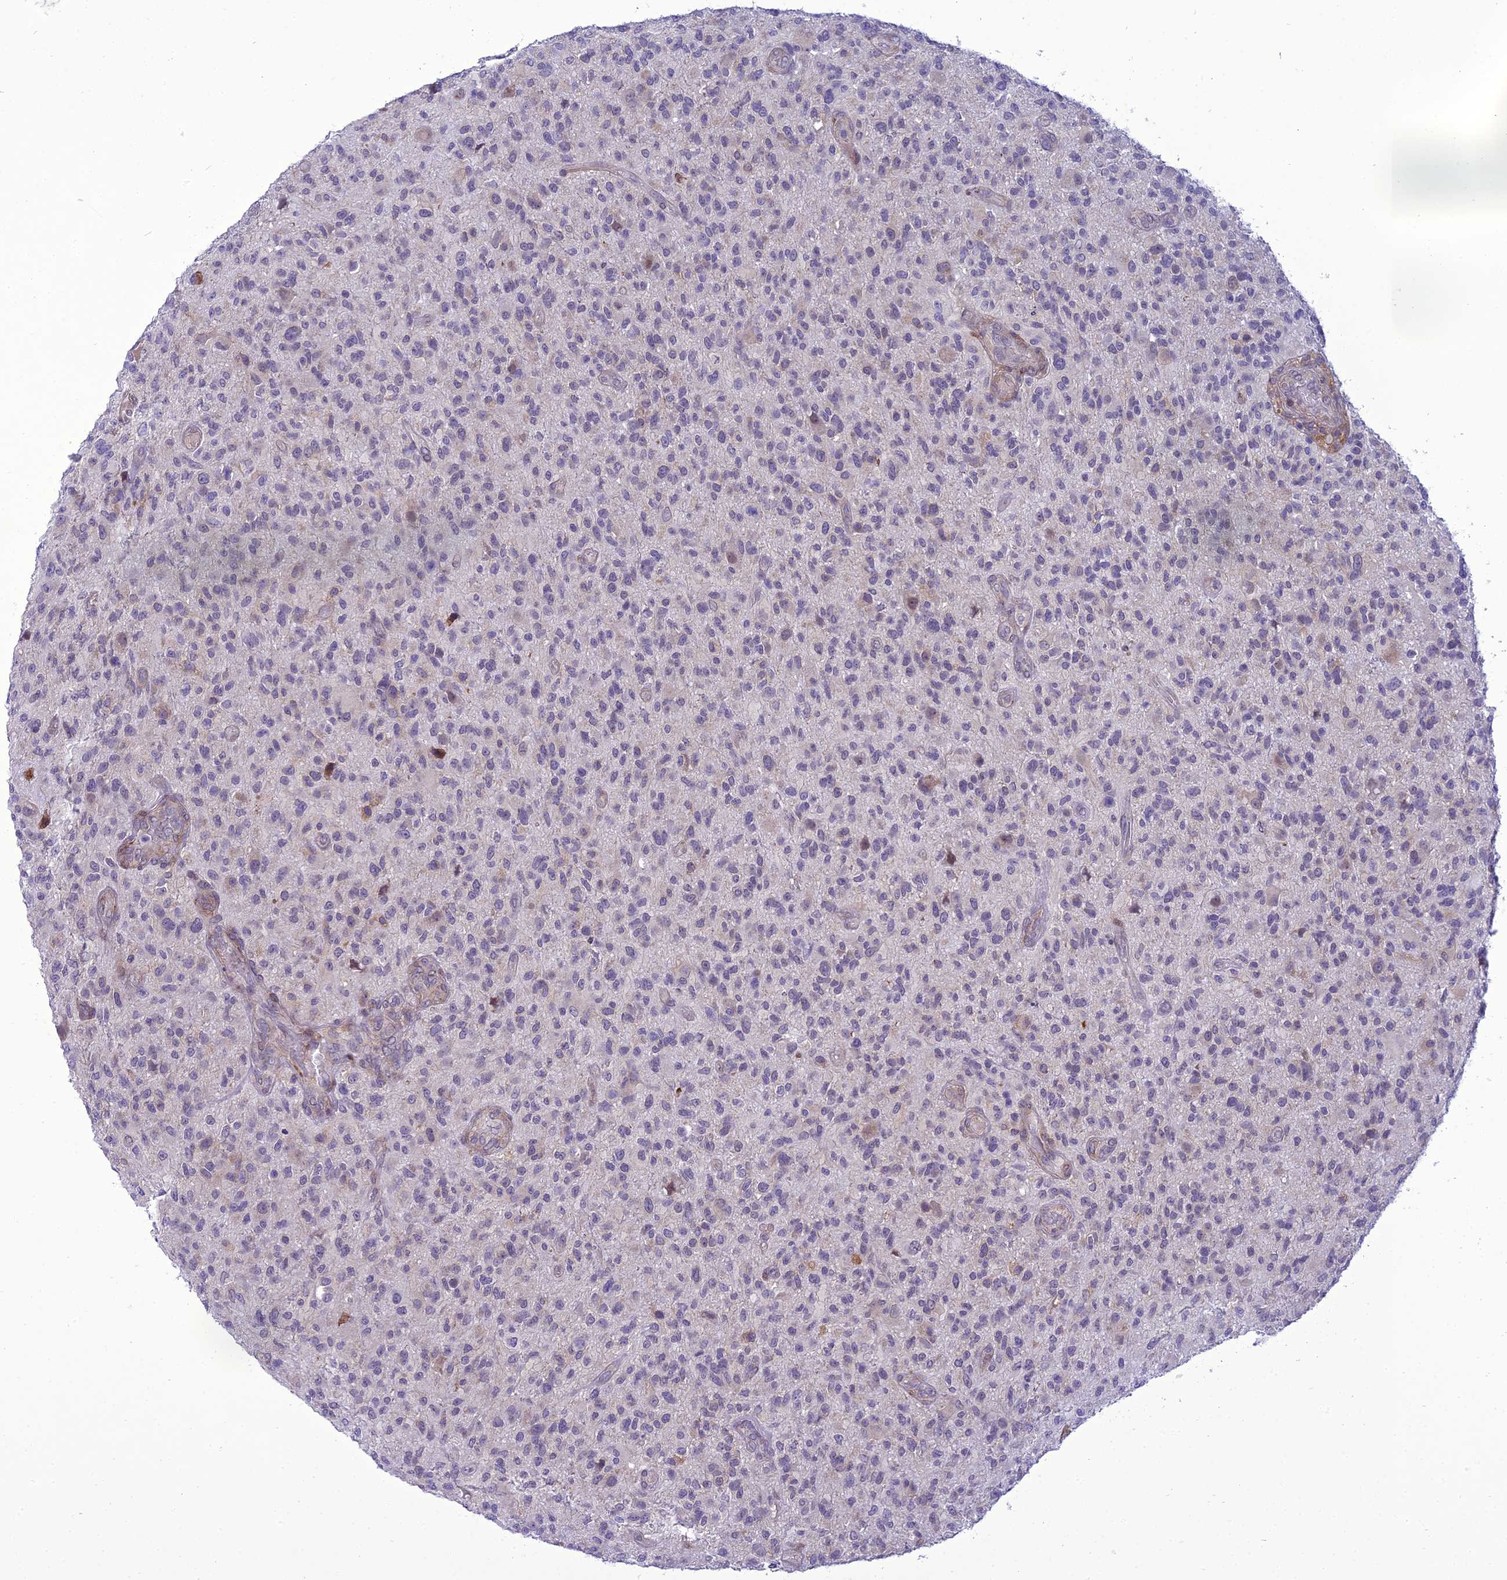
{"staining": {"intensity": "negative", "quantity": "none", "location": "none"}, "tissue": "glioma", "cell_type": "Tumor cells", "image_type": "cancer", "snomed": [{"axis": "morphology", "description": "Glioma, malignant, High grade"}, {"axis": "topography", "description": "Brain"}], "caption": "This photomicrograph is of glioma stained with immunohistochemistry (IHC) to label a protein in brown with the nuclei are counter-stained blue. There is no expression in tumor cells.", "gene": "NEURL2", "patient": {"sex": "male", "age": 47}}